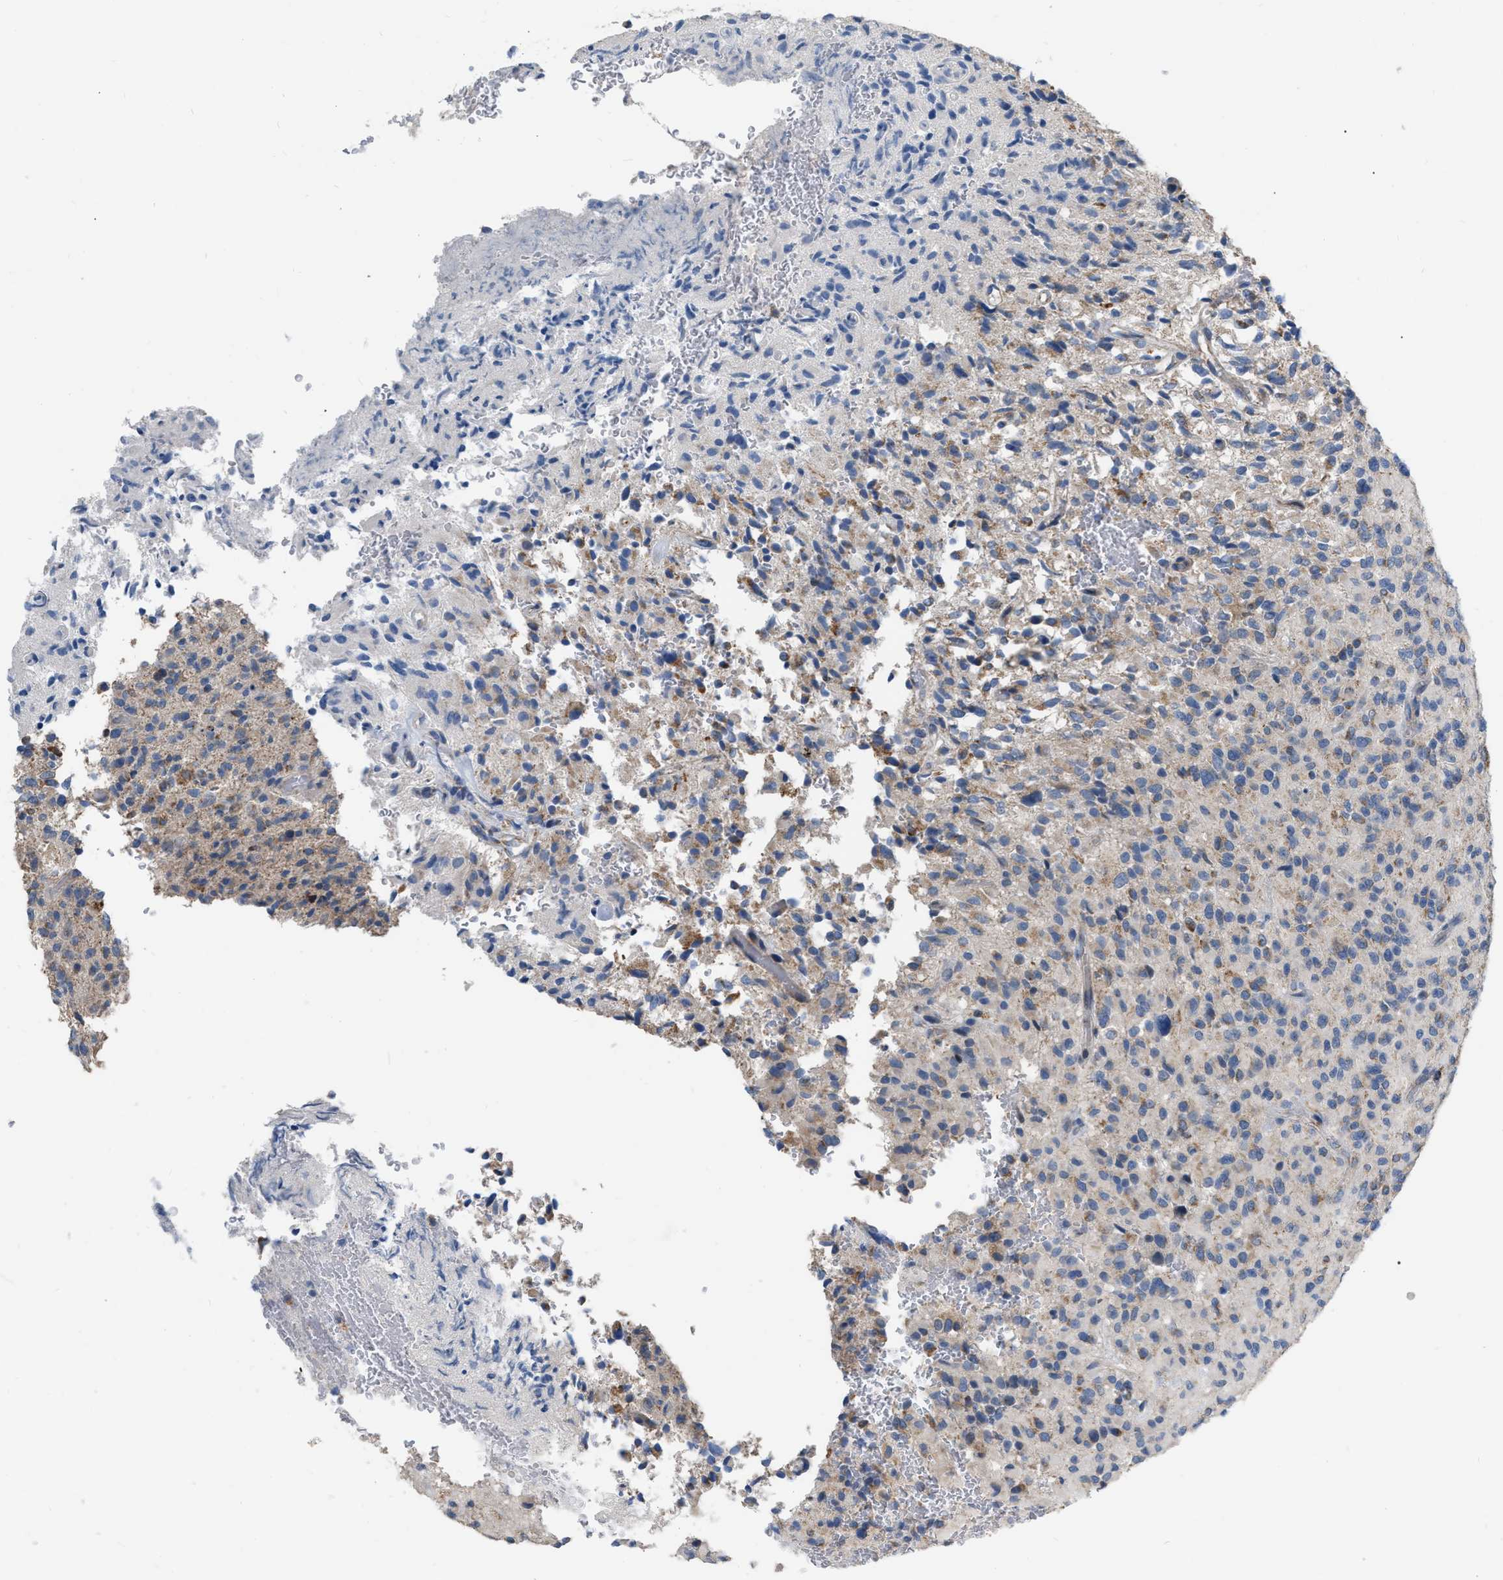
{"staining": {"intensity": "negative", "quantity": "none", "location": "none"}, "tissue": "glioma", "cell_type": "Tumor cells", "image_type": "cancer", "snomed": [{"axis": "morphology", "description": "Glioma, malignant, High grade"}, {"axis": "topography", "description": "Brain"}], "caption": "Tumor cells show no significant protein staining in malignant glioma (high-grade).", "gene": "DDX56", "patient": {"sex": "male", "age": 71}}